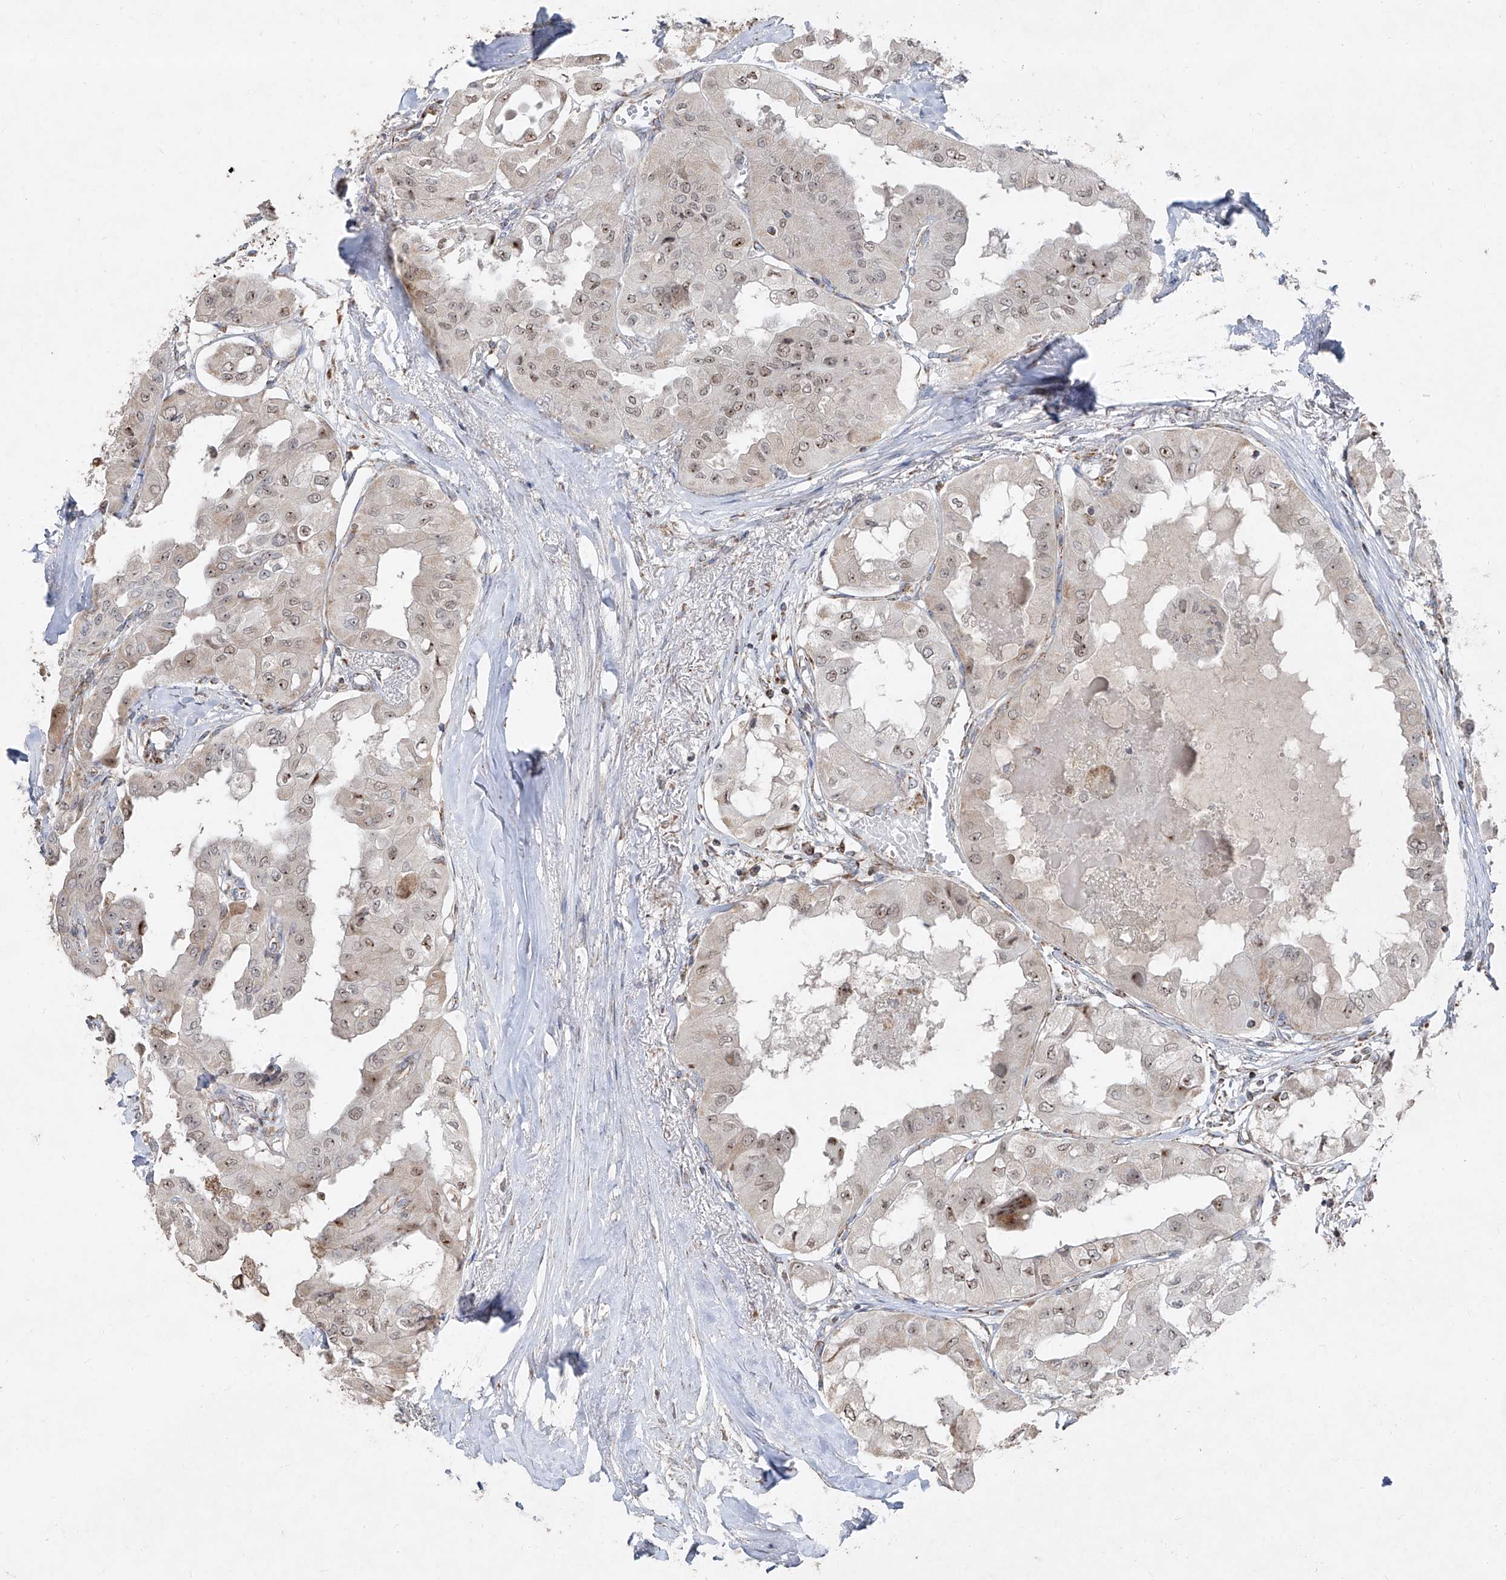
{"staining": {"intensity": "weak", "quantity": ">75%", "location": "nuclear"}, "tissue": "thyroid cancer", "cell_type": "Tumor cells", "image_type": "cancer", "snomed": [{"axis": "morphology", "description": "Papillary adenocarcinoma, NOS"}, {"axis": "topography", "description": "Thyroid gland"}], "caption": "This is an image of immunohistochemistry staining of thyroid cancer (papillary adenocarcinoma), which shows weak positivity in the nuclear of tumor cells.", "gene": "NDUFB3", "patient": {"sex": "female", "age": 59}}